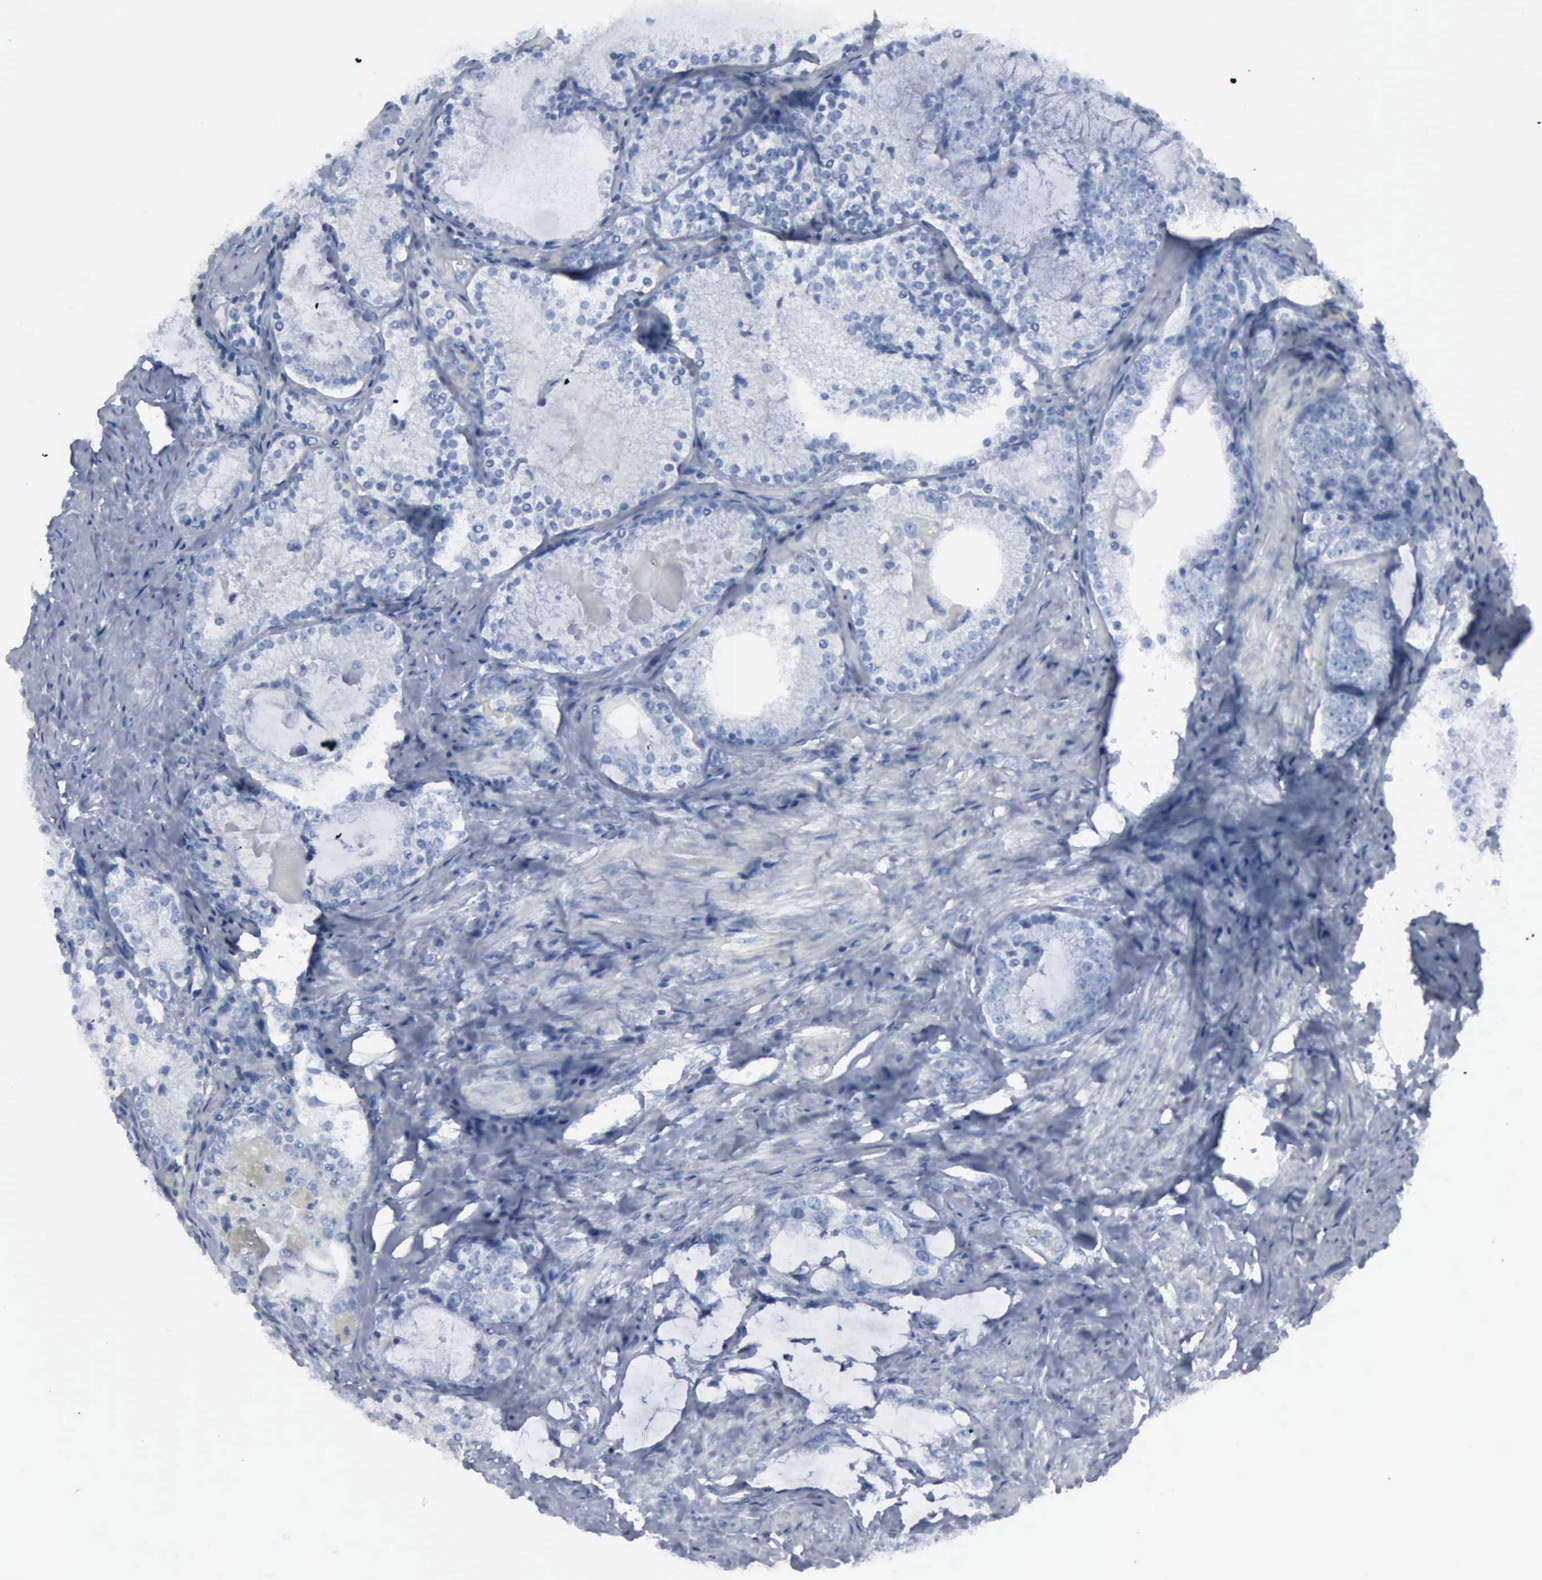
{"staining": {"intensity": "negative", "quantity": "none", "location": "none"}, "tissue": "prostate cancer", "cell_type": "Tumor cells", "image_type": "cancer", "snomed": [{"axis": "morphology", "description": "Adenocarcinoma, High grade"}, {"axis": "topography", "description": "Prostate"}], "caption": "Tumor cells are negative for brown protein staining in prostate cancer.", "gene": "DMD", "patient": {"sex": "male", "age": 63}}